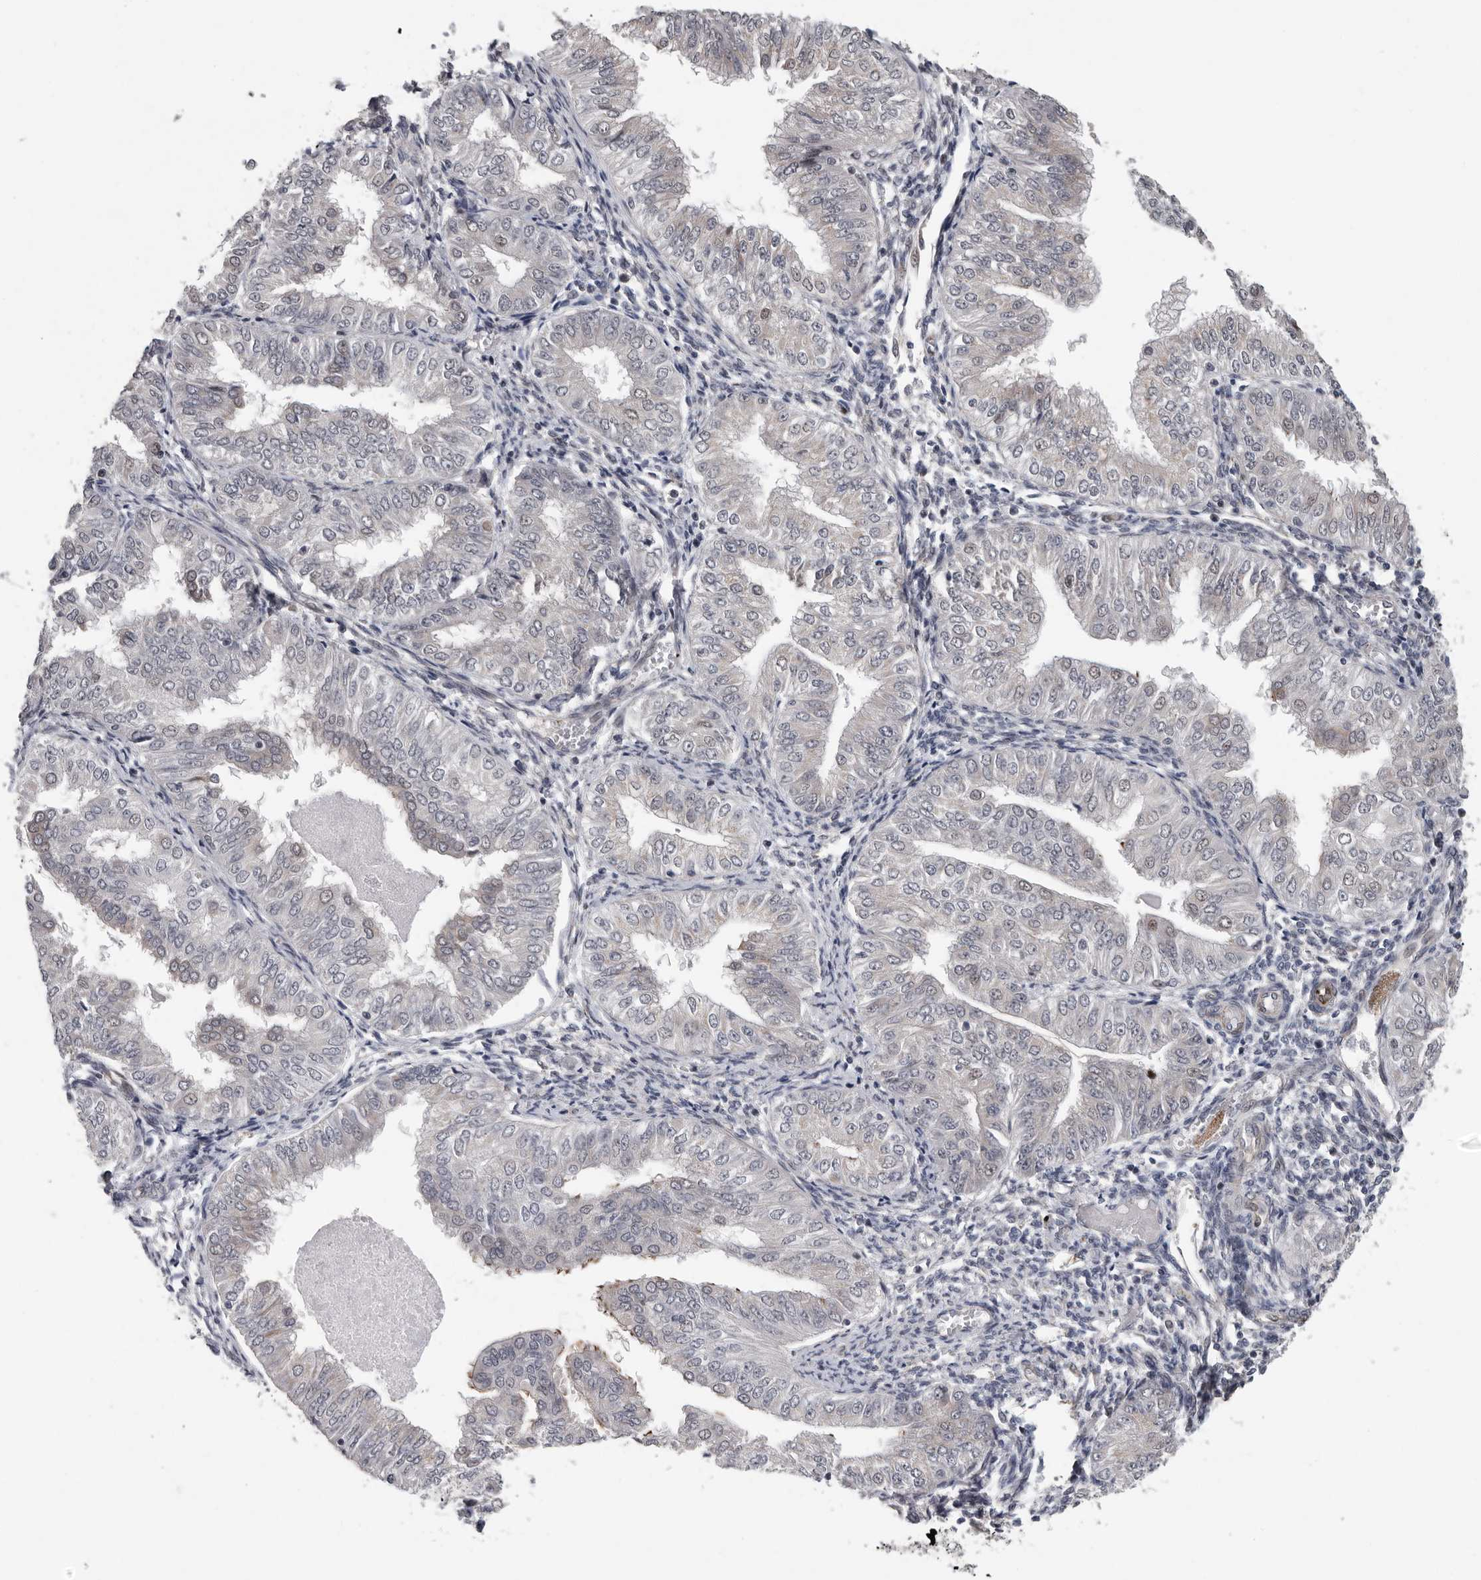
{"staining": {"intensity": "negative", "quantity": "none", "location": "none"}, "tissue": "endometrial cancer", "cell_type": "Tumor cells", "image_type": "cancer", "snomed": [{"axis": "morphology", "description": "Normal tissue, NOS"}, {"axis": "morphology", "description": "Adenocarcinoma, NOS"}, {"axis": "topography", "description": "Endometrium"}], "caption": "DAB (3,3'-diaminobenzidine) immunohistochemical staining of human endometrial cancer (adenocarcinoma) demonstrates no significant expression in tumor cells.", "gene": "RALGPS2", "patient": {"sex": "female", "age": 53}}